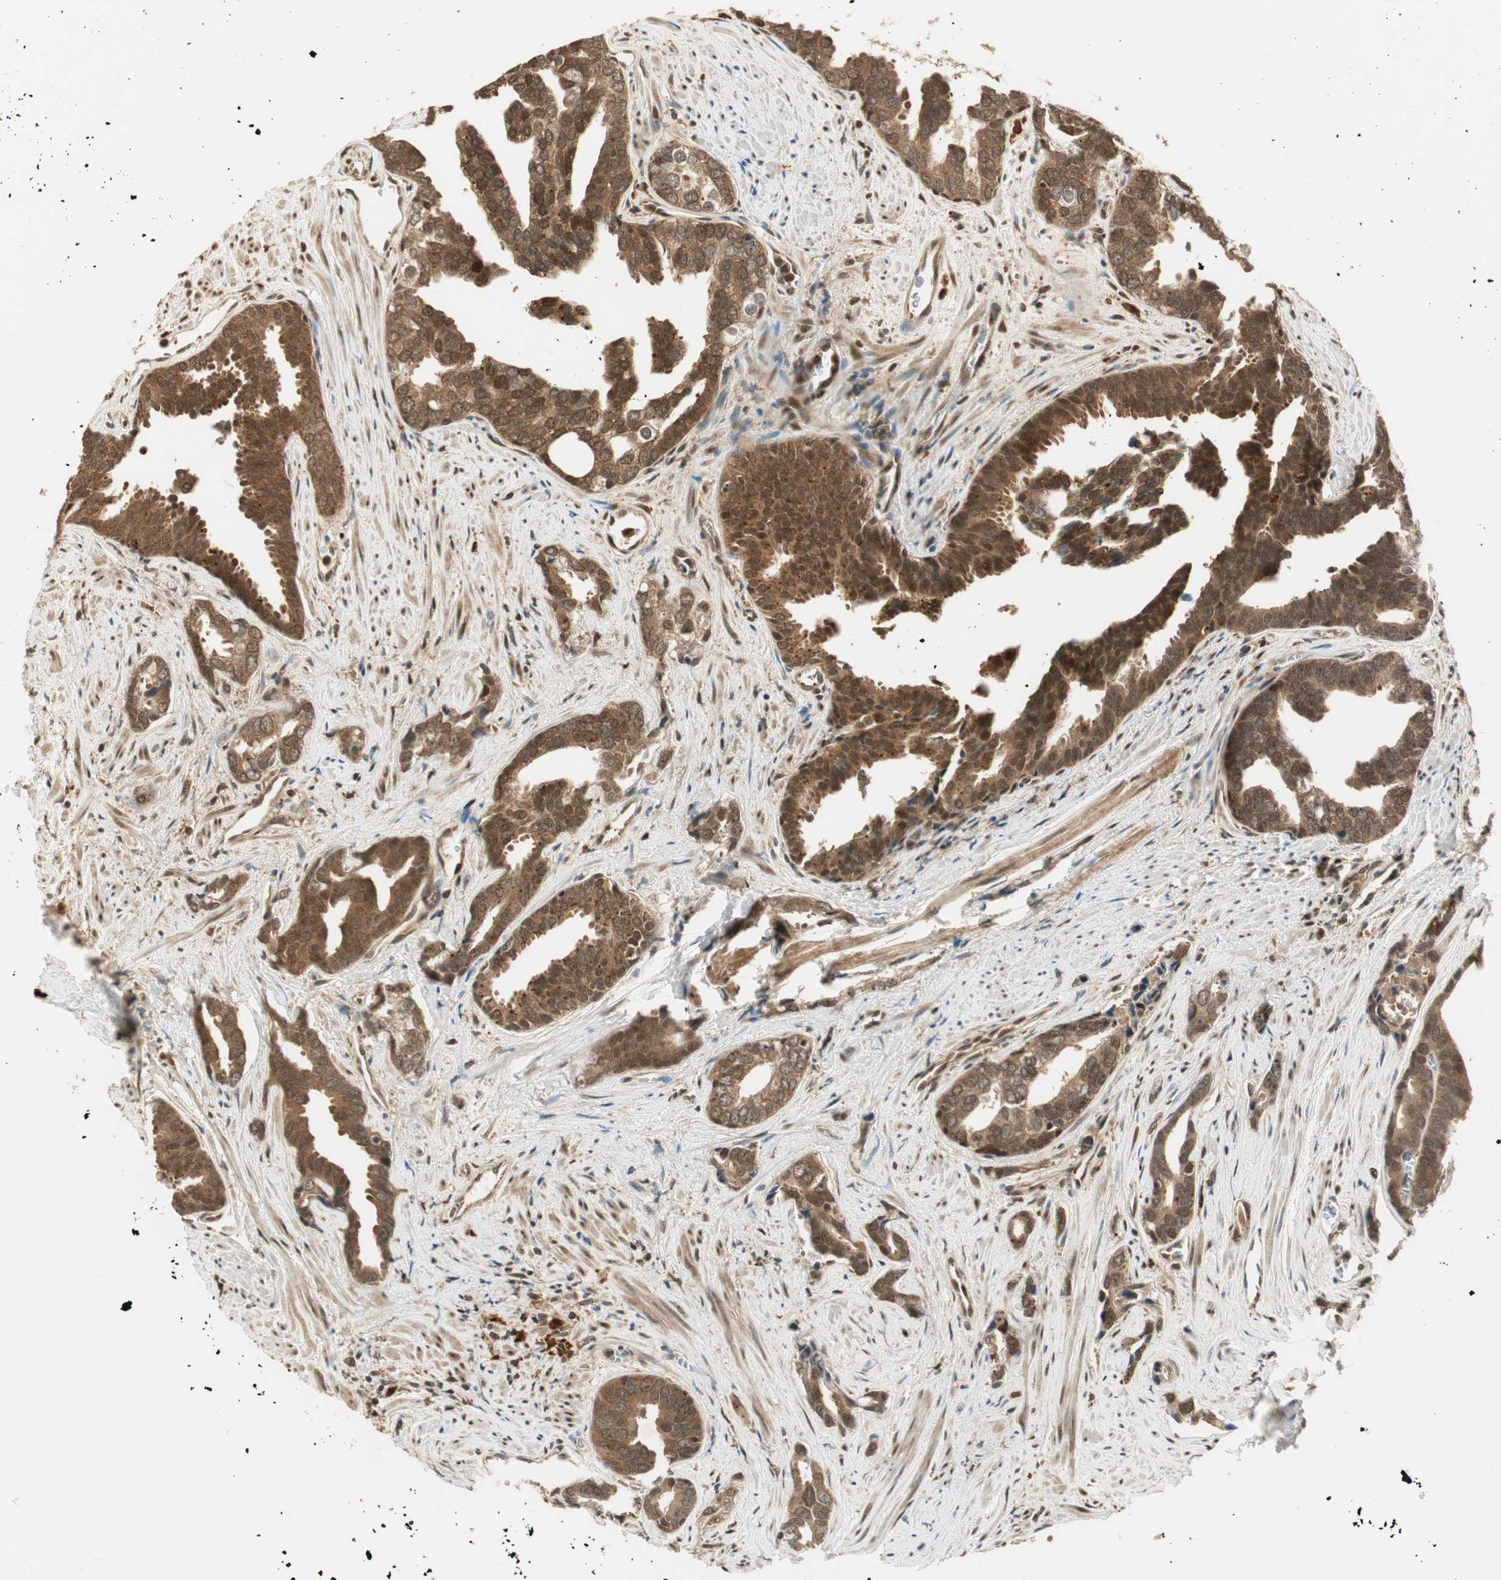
{"staining": {"intensity": "strong", "quantity": ">75%", "location": "cytoplasmic/membranous,nuclear"}, "tissue": "prostate cancer", "cell_type": "Tumor cells", "image_type": "cancer", "snomed": [{"axis": "morphology", "description": "Adenocarcinoma, High grade"}, {"axis": "topography", "description": "Prostate"}], "caption": "Immunohistochemical staining of human prostate cancer (high-grade adenocarcinoma) exhibits high levels of strong cytoplasmic/membranous and nuclear positivity in about >75% of tumor cells.", "gene": "ZNF443", "patient": {"sex": "male", "age": 67}}